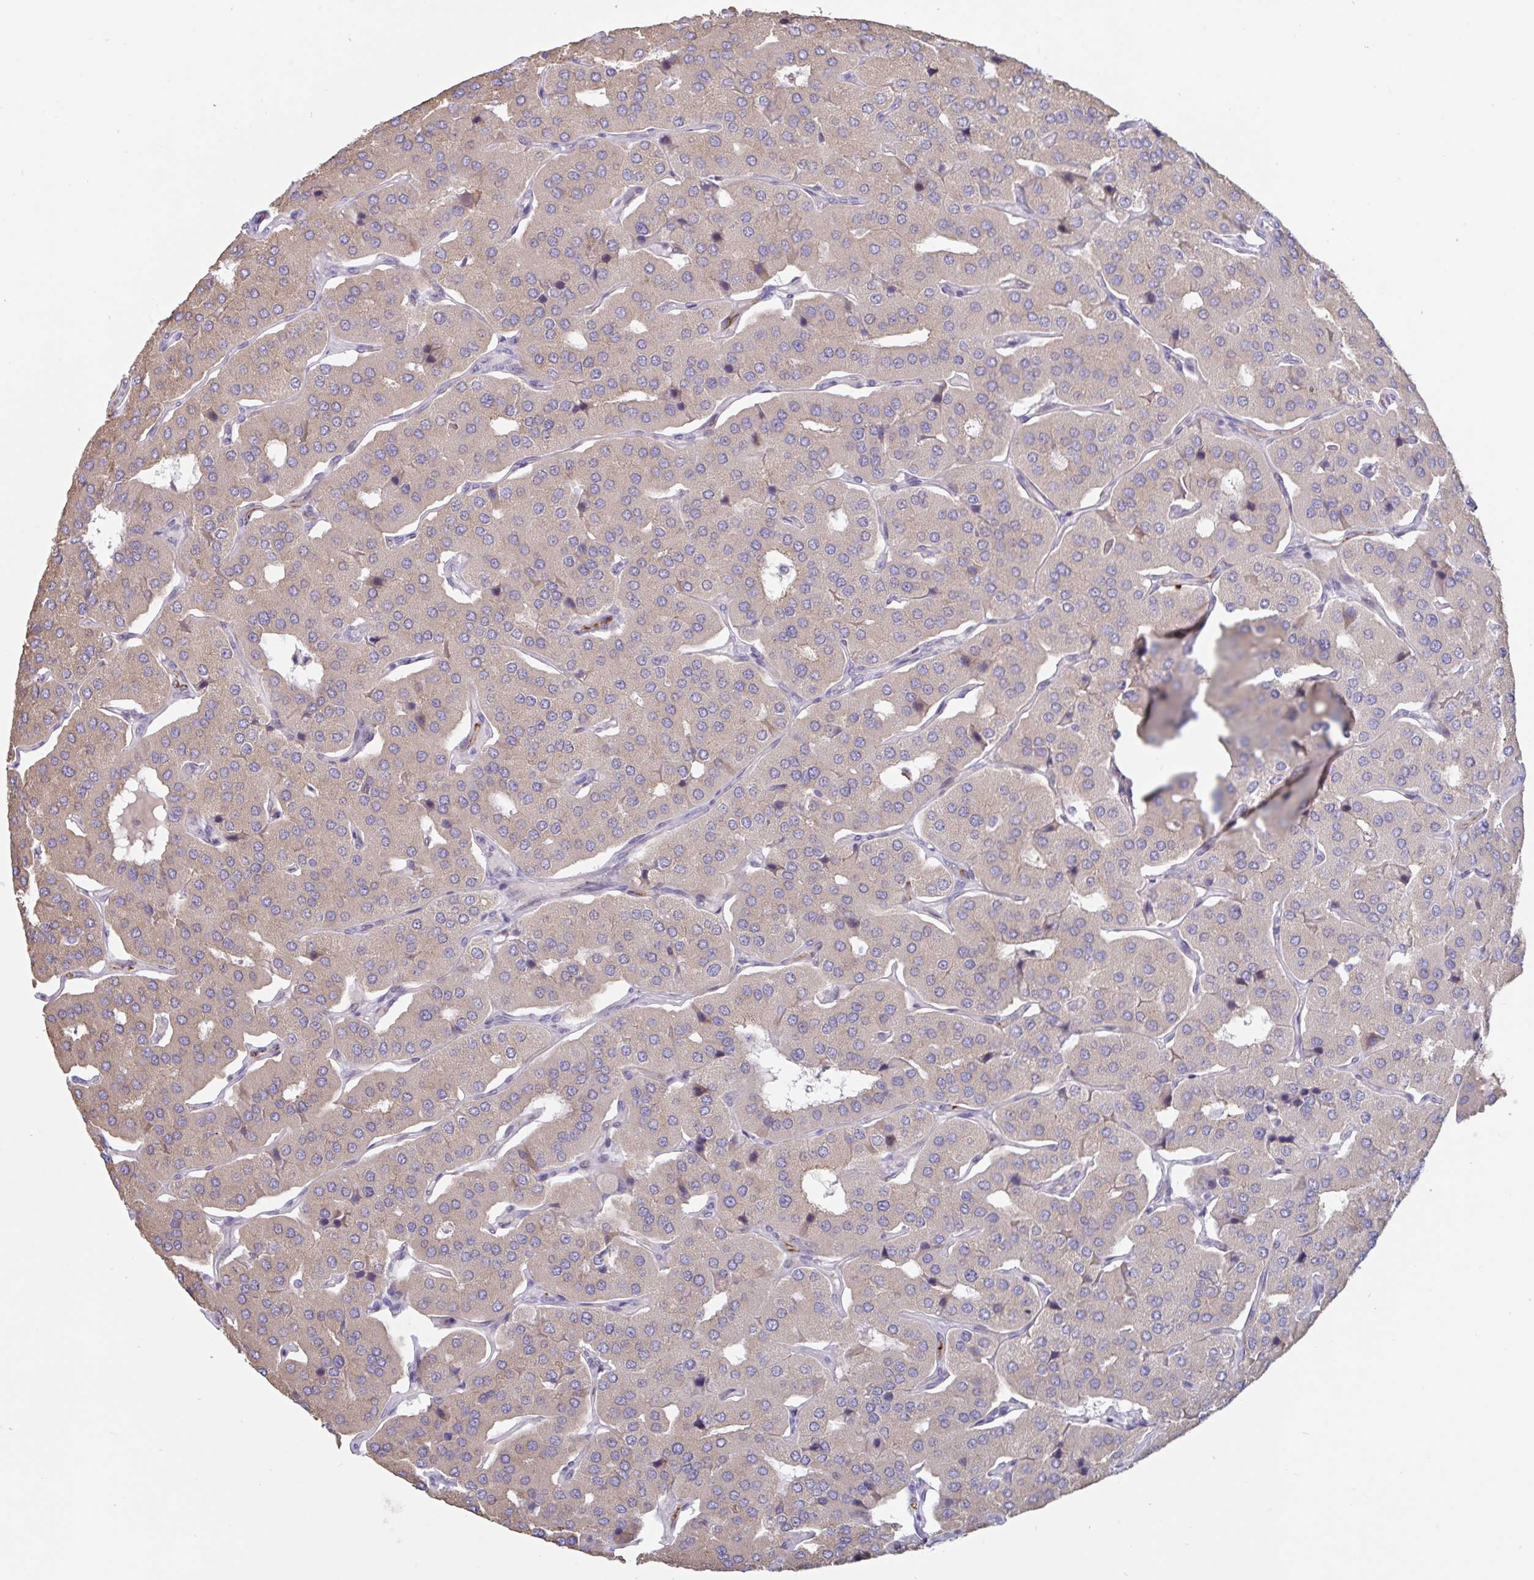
{"staining": {"intensity": "weak", "quantity": "25%-75%", "location": "cytoplasmic/membranous"}, "tissue": "parathyroid gland", "cell_type": "Glandular cells", "image_type": "normal", "snomed": [{"axis": "morphology", "description": "Normal tissue, NOS"}, {"axis": "morphology", "description": "Adenoma, NOS"}, {"axis": "topography", "description": "Parathyroid gland"}], "caption": "Human parathyroid gland stained with a brown dye shows weak cytoplasmic/membranous positive expression in about 25%-75% of glandular cells.", "gene": "IL37", "patient": {"sex": "female", "age": 86}}